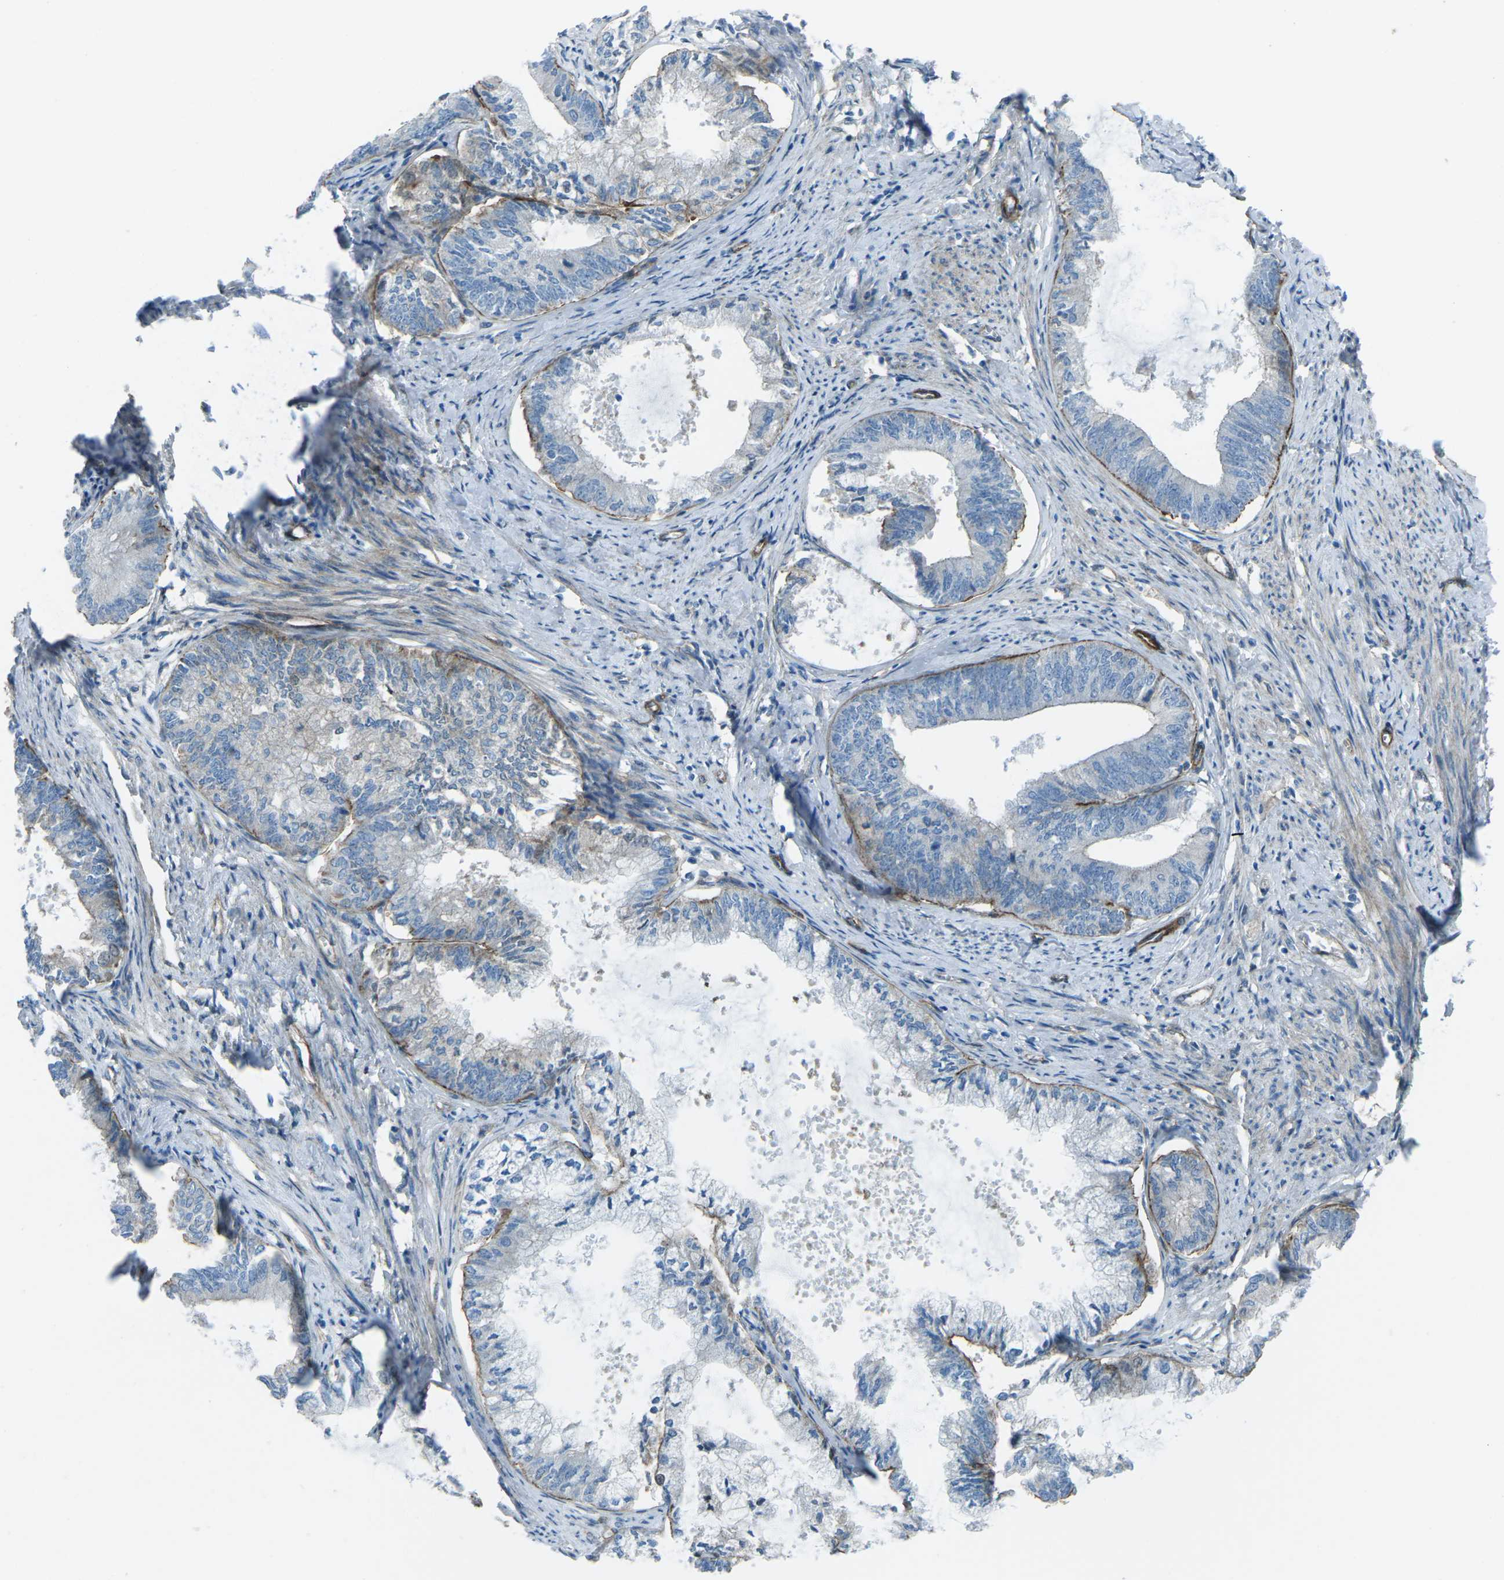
{"staining": {"intensity": "negative", "quantity": "none", "location": "none"}, "tissue": "endometrial cancer", "cell_type": "Tumor cells", "image_type": "cancer", "snomed": [{"axis": "morphology", "description": "Adenocarcinoma, NOS"}, {"axis": "topography", "description": "Endometrium"}], "caption": "Tumor cells show no significant expression in endometrial cancer (adenocarcinoma). (DAB IHC with hematoxylin counter stain).", "gene": "UTRN", "patient": {"sex": "female", "age": 86}}